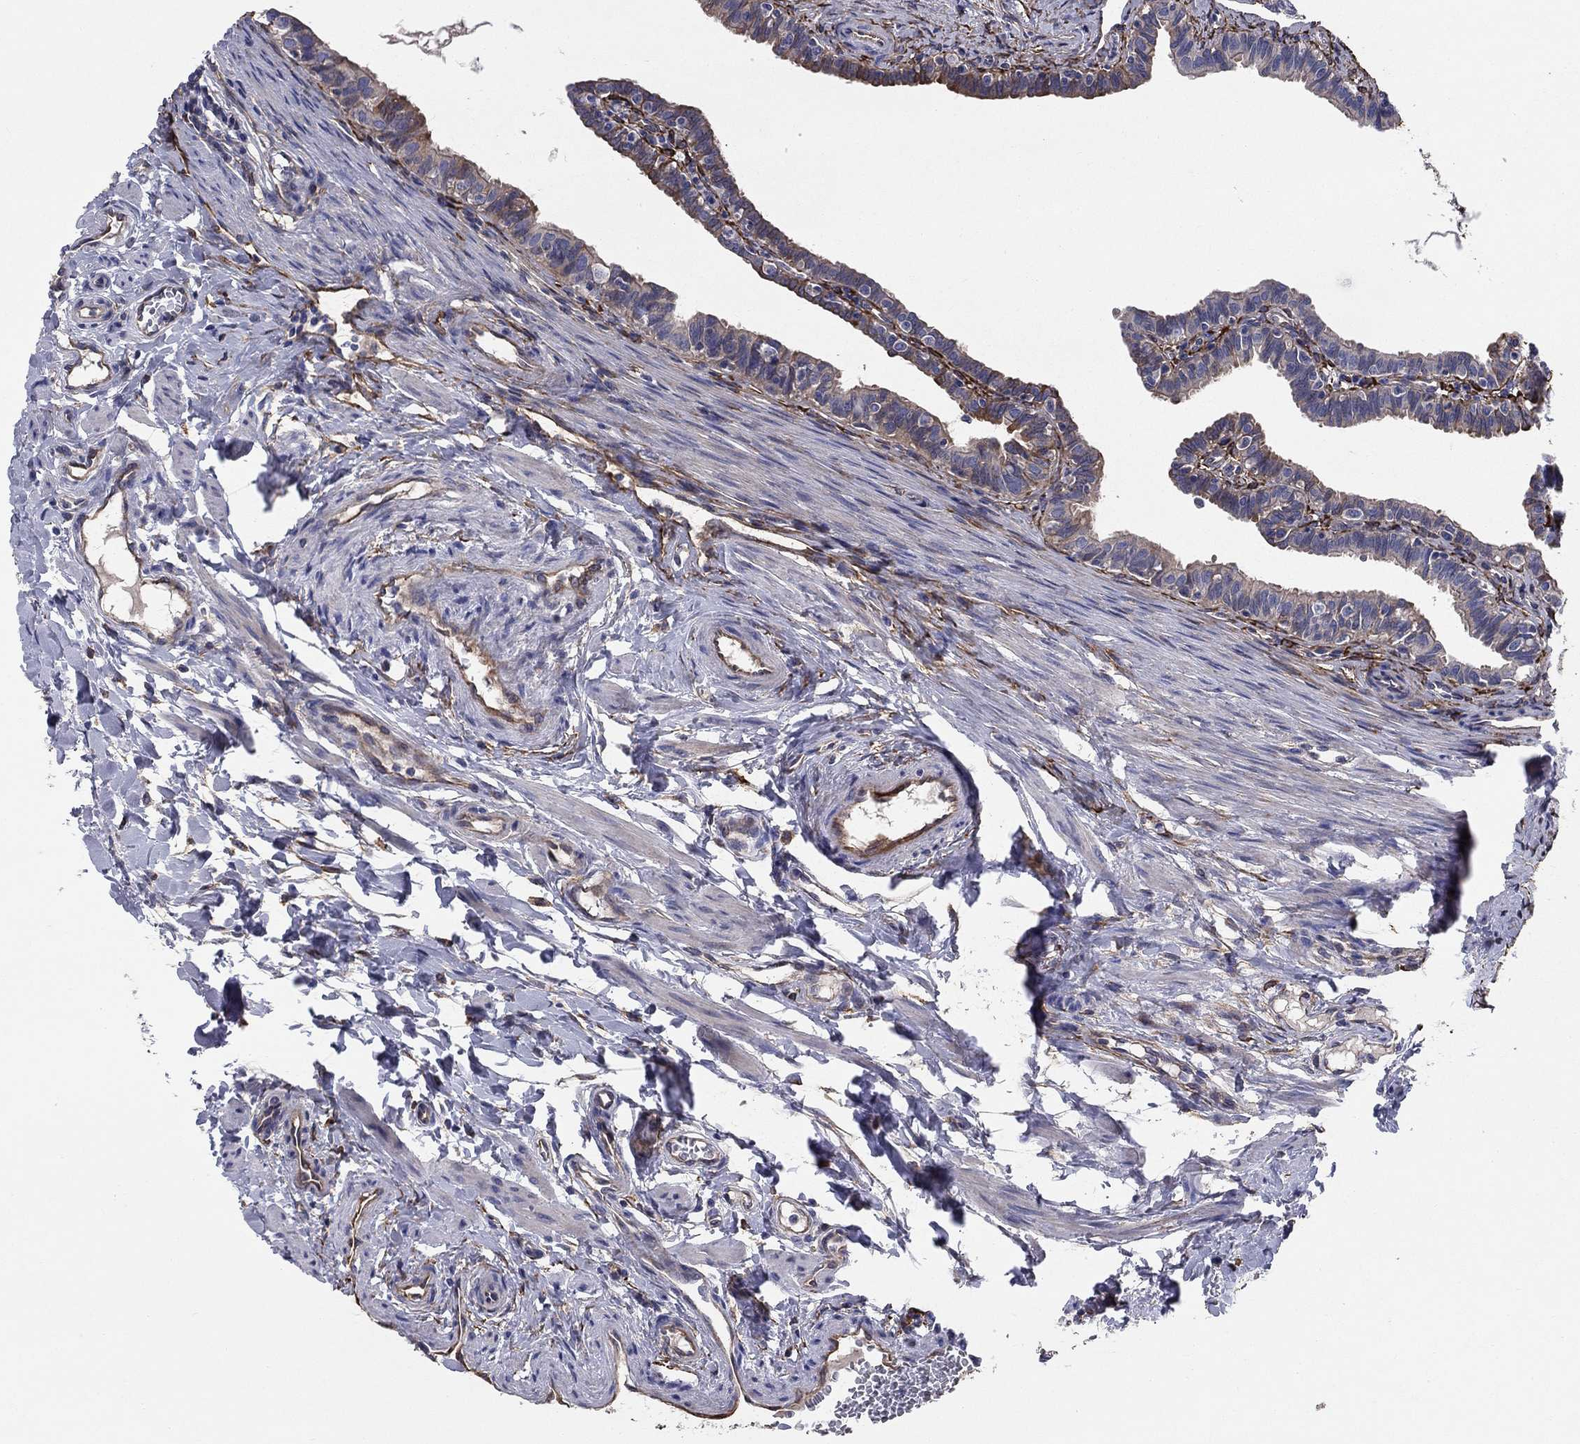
{"staining": {"intensity": "strong", "quantity": "<25%", "location": "cytoplasmic/membranous"}, "tissue": "fallopian tube", "cell_type": "Glandular cells", "image_type": "normal", "snomed": [{"axis": "morphology", "description": "Normal tissue, NOS"}, {"axis": "topography", "description": "Fallopian tube"}], "caption": "Immunohistochemistry (IHC) (DAB) staining of benign fallopian tube reveals strong cytoplasmic/membranous protein positivity in approximately <25% of glandular cells. (DAB IHC with brightfield microscopy, high magnification).", "gene": "EMP2", "patient": {"sex": "female", "age": 36}}